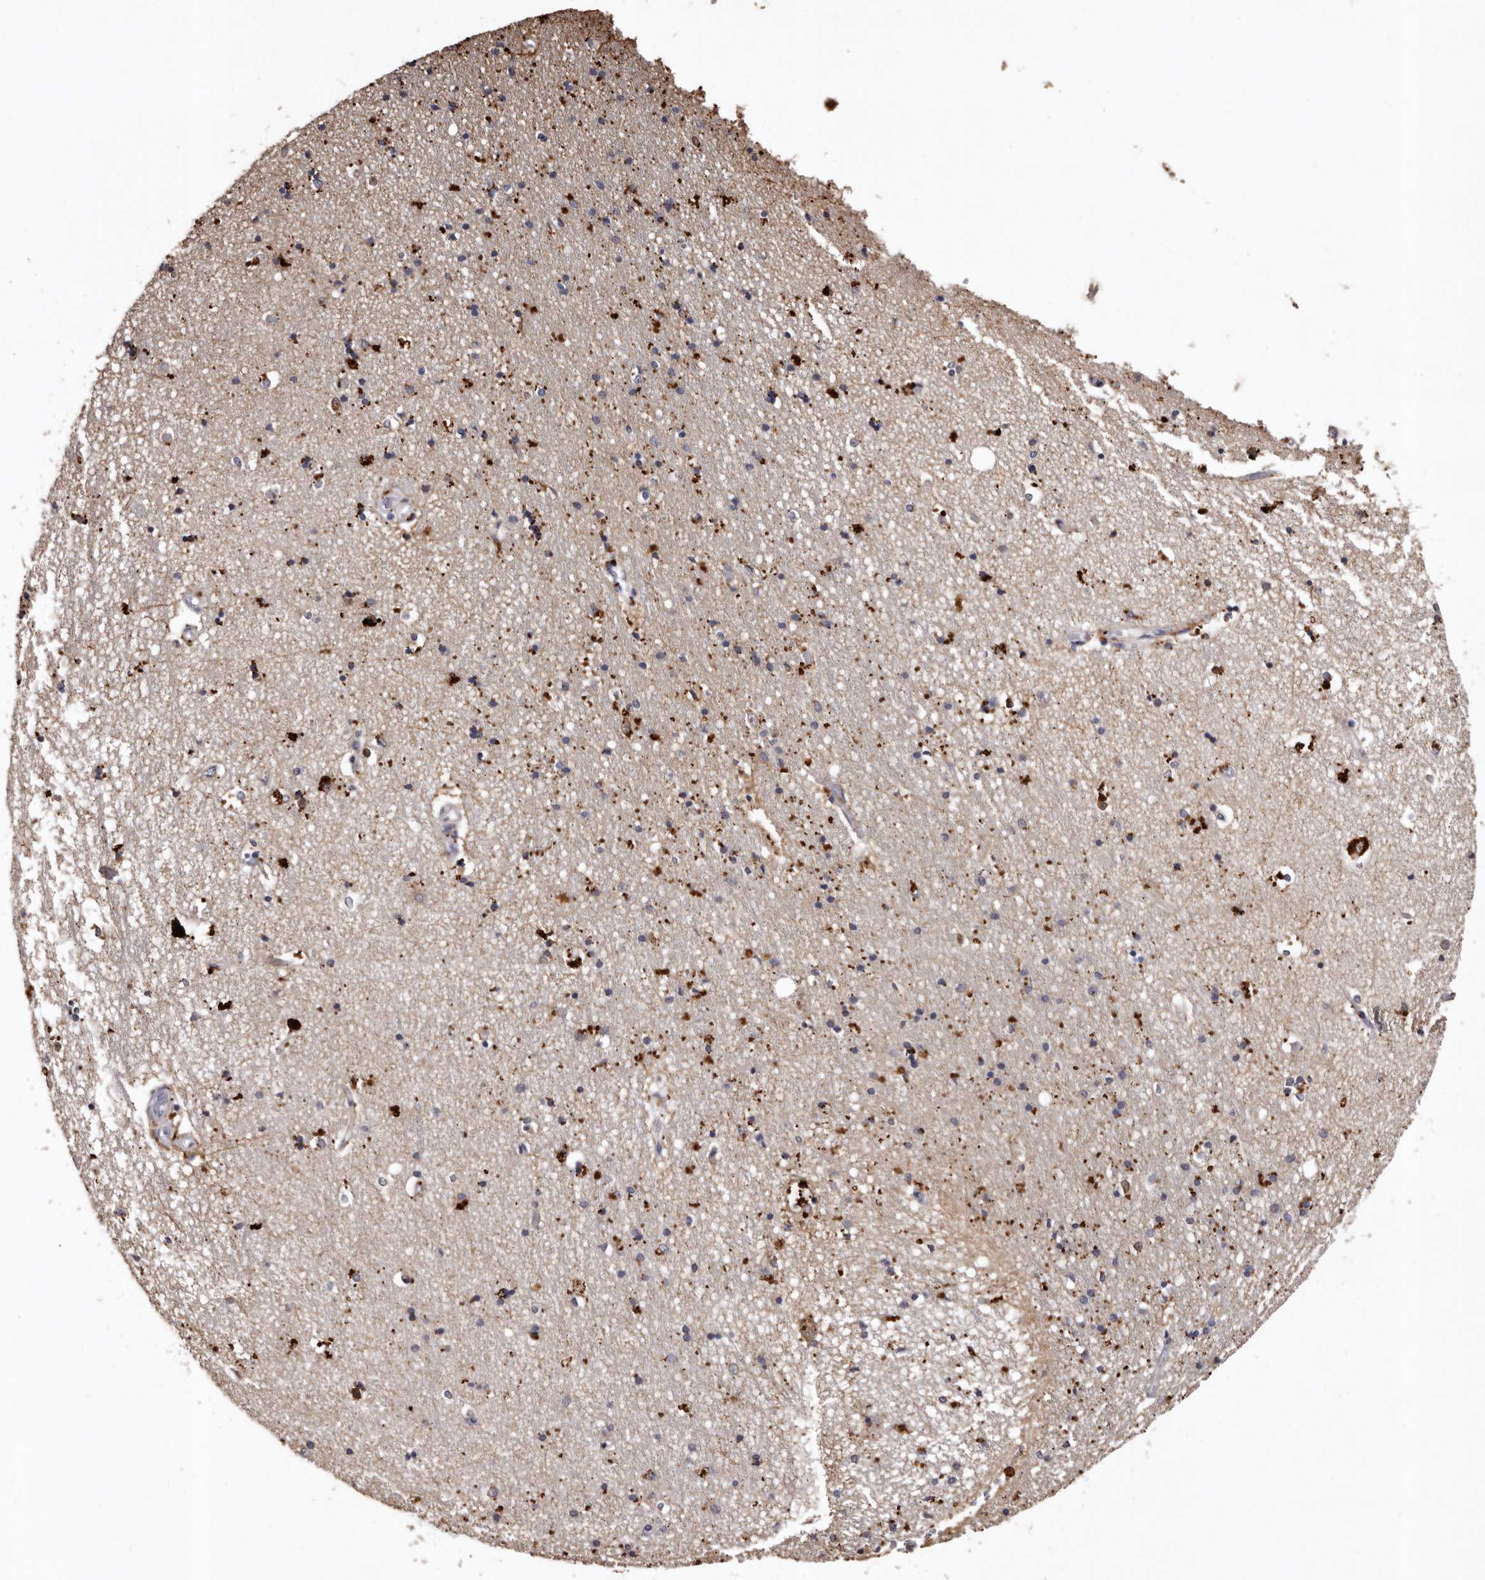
{"staining": {"intensity": "moderate", "quantity": "25%-75%", "location": "cytoplasmic/membranous"}, "tissue": "hippocampus", "cell_type": "Glial cells", "image_type": "normal", "snomed": [{"axis": "morphology", "description": "Normal tissue, NOS"}, {"axis": "topography", "description": "Hippocampus"}], "caption": "Immunohistochemical staining of normal human hippocampus shows moderate cytoplasmic/membranous protein expression in about 25%-75% of glial cells. Using DAB (3,3'-diaminobenzidine) (brown) and hematoxylin (blue) stains, captured at high magnification using brightfield microscopy.", "gene": "SLC10A4", "patient": {"sex": "male", "age": 45}}